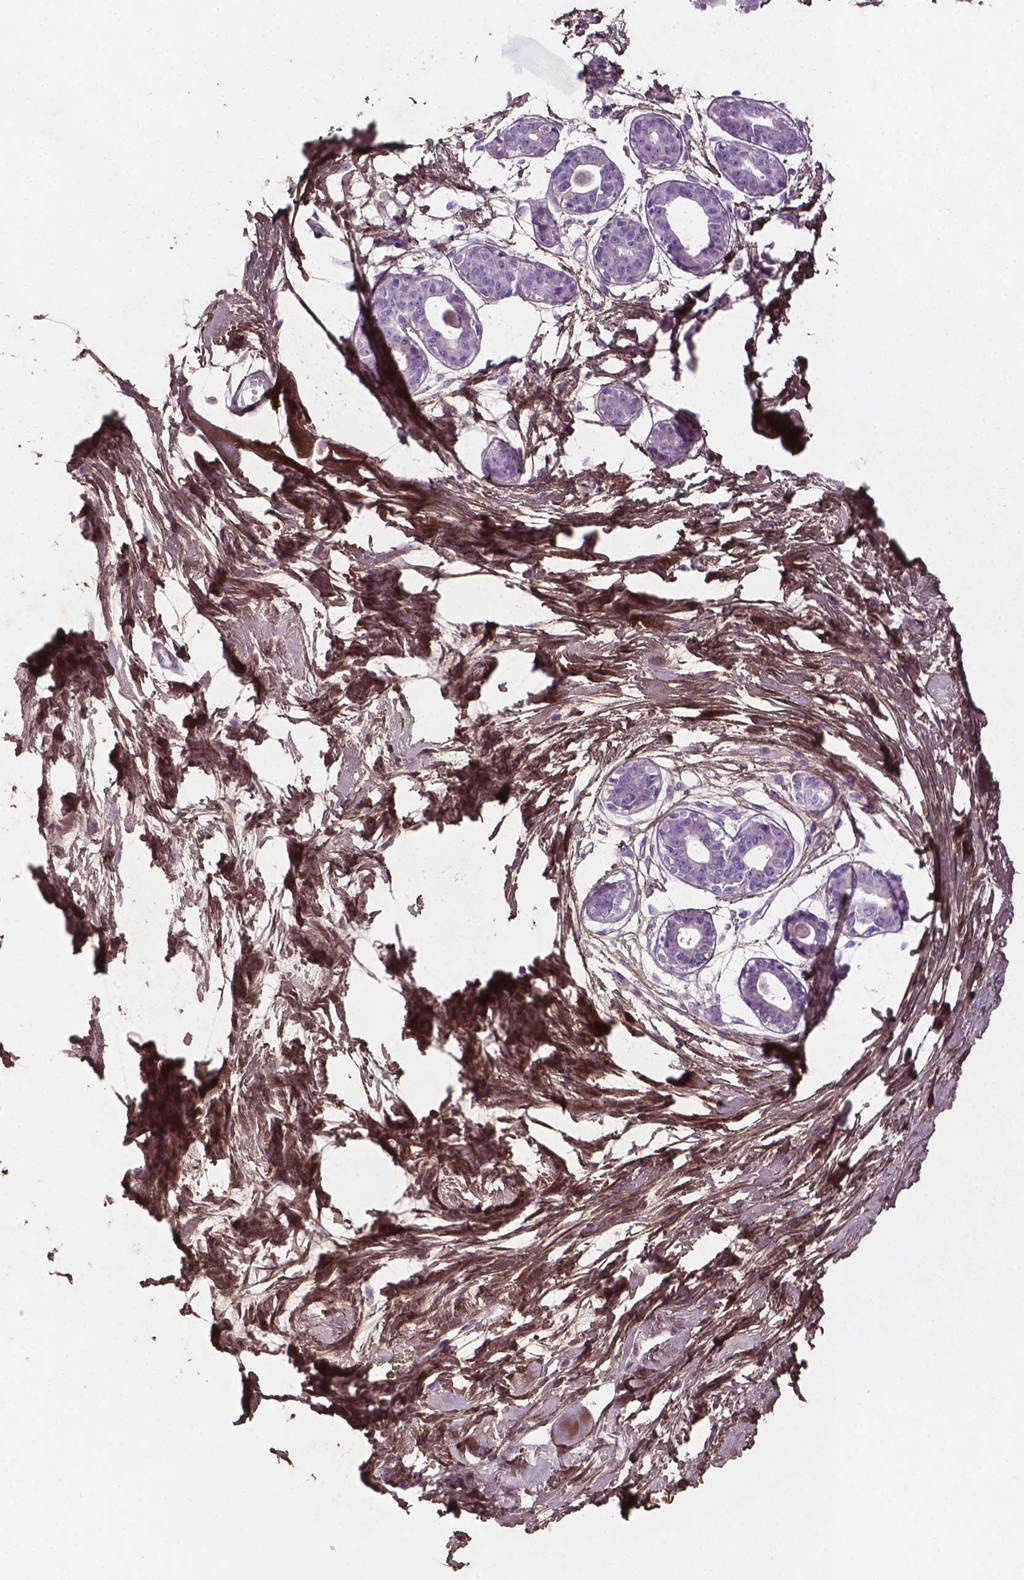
{"staining": {"intensity": "weak", "quantity": ">75%", "location": "cytoplasmic/membranous,nuclear"}, "tissue": "breast", "cell_type": "Adipocytes", "image_type": "normal", "snomed": [{"axis": "morphology", "description": "Normal tissue, NOS"}, {"axis": "topography", "description": "Breast"}], "caption": "Immunohistochemistry (IHC) (DAB (3,3'-diaminobenzidine)) staining of benign breast shows weak cytoplasmic/membranous,nuclear protein expression in about >75% of adipocytes.", "gene": "DLG2", "patient": {"sex": "female", "age": 45}}